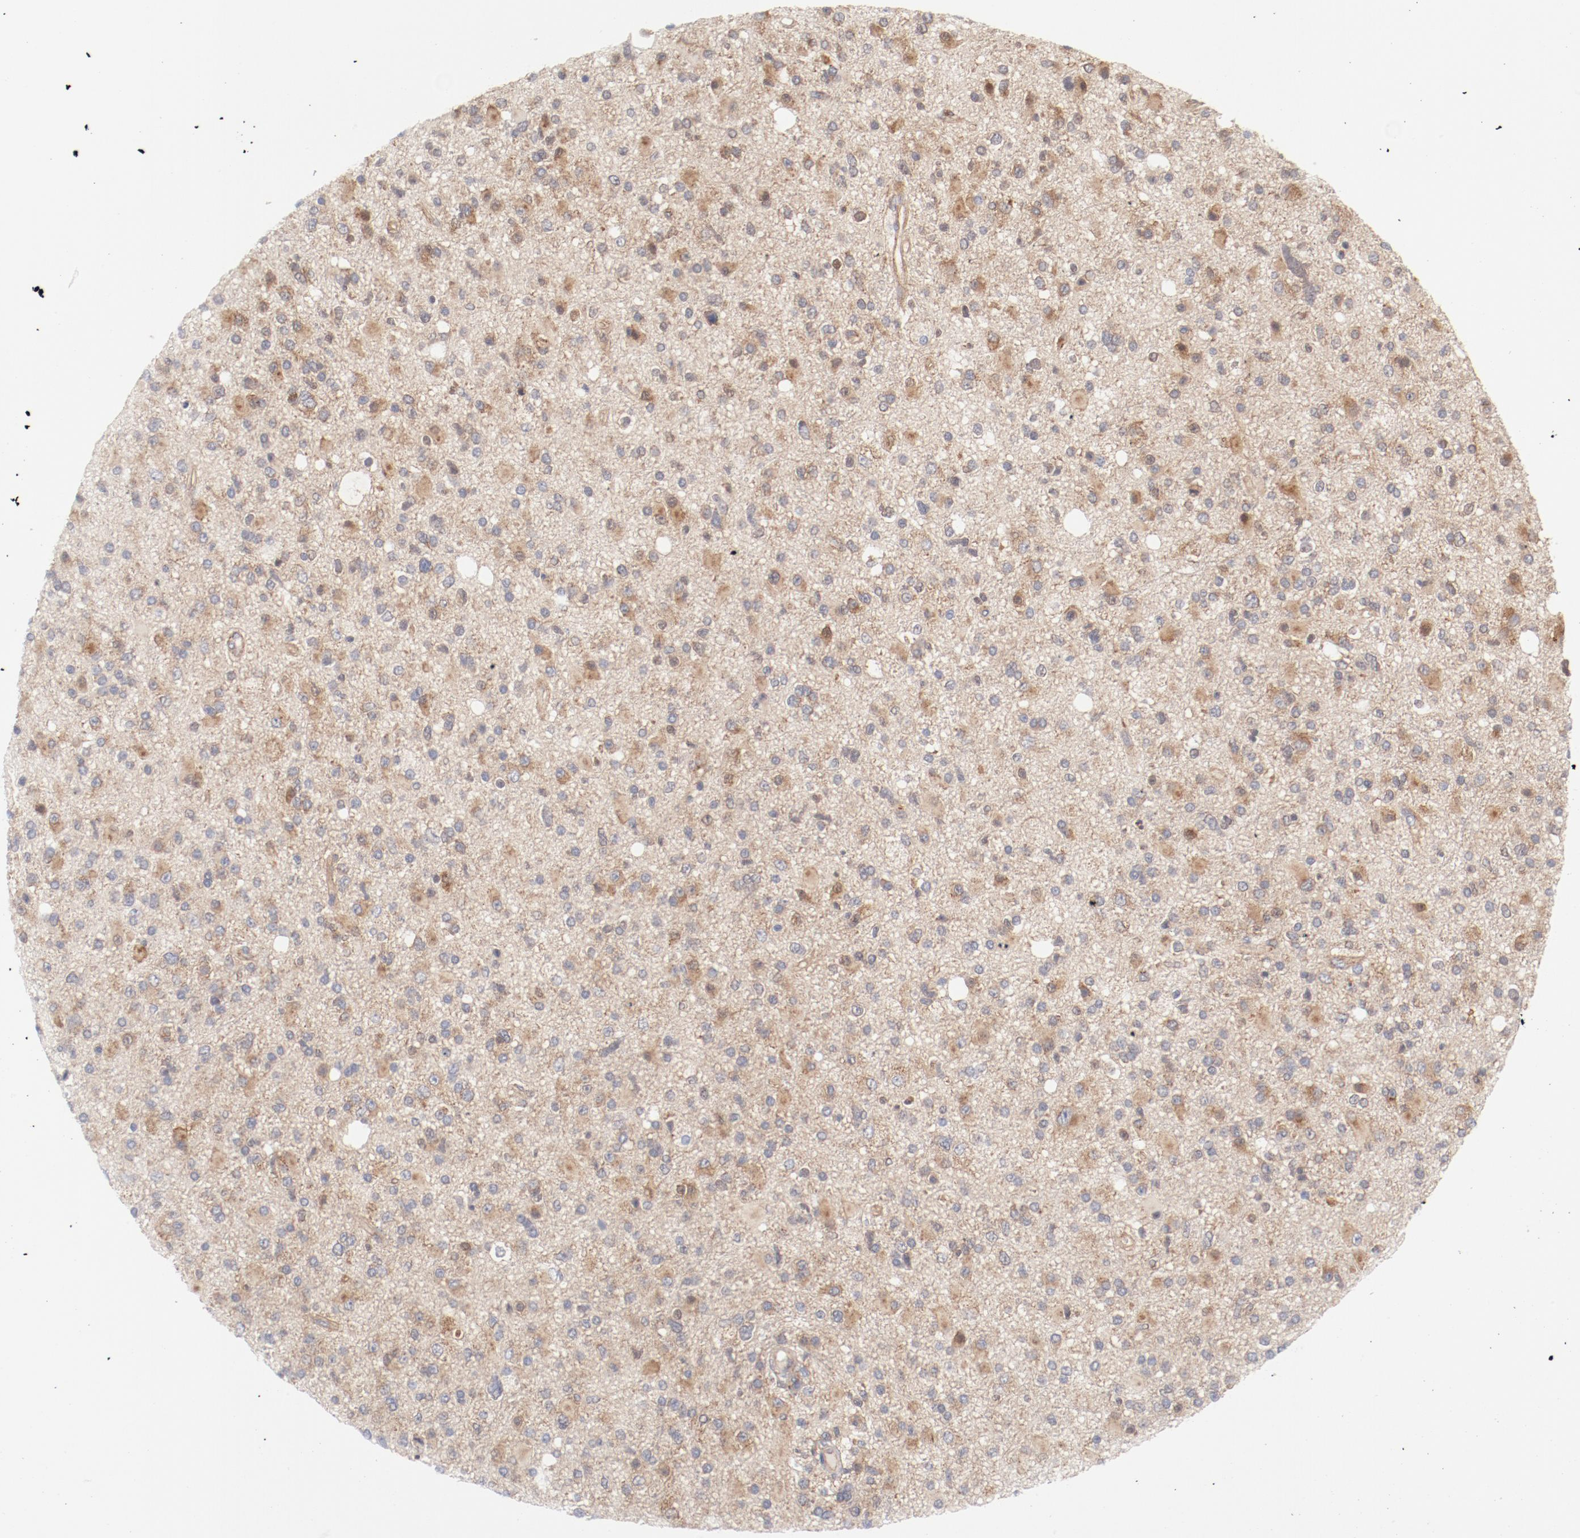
{"staining": {"intensity": "moderate", "quantity": "25%-75%", "location": "cytoplasmic/membranous,nuclear"}, "tissue": "glioma", "cell_type": "Tumor cells", "image_type": "cancer", "snomed": [{"axis": "morphology", "description": "Glioma, malignant, High grade"}, {"axis": "topography", "description": "Brain"}], "caption": "There is medium levels of moderate cytoplasmic/membranous and nuclear expression in tumor cells of glioma, as demonstrated by immunohistochemical staining (brown color).", "gene": "AP2A1", "patient": {"sex": "male", "age": 33}}